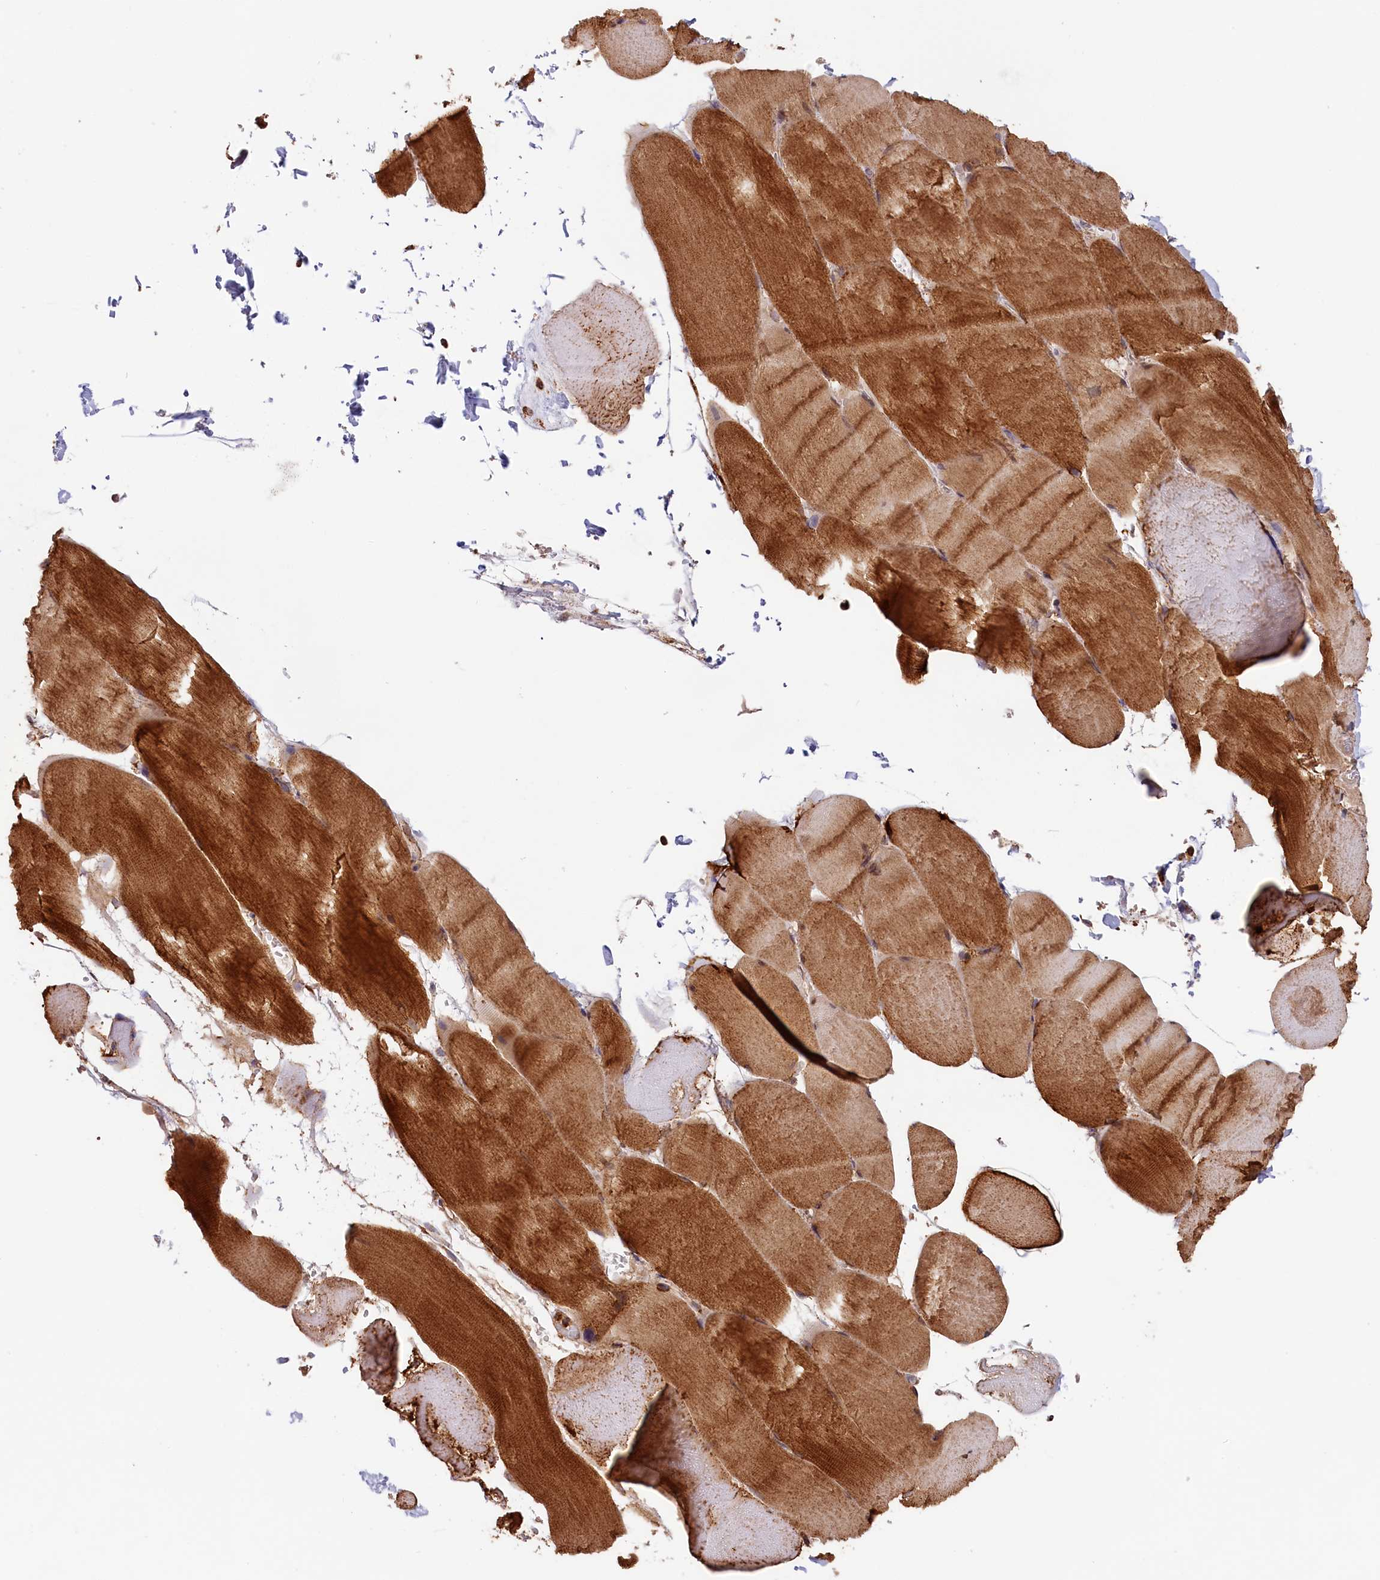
{"staining": {"intensity": "strong", "quantity": ">75%", "location": "cytoplasmic/membranous"}, "tissue": "skeletal muscle", "cell_type": "Myocytes", "image_type": "normal", "snomed": [{"axis": "morphology", "description": "Normal tissue, NOS"}, {"axis": "topography", "description": "Skeletal muscle"}, {"axis": "topography", "description": "Head-Neck"}], "caption": "Myocytes display strong cytoplasmic/membranous expression in approximately >75% of cells in unremarkable skeletal muscle.", "gene": "MACROD1", "patient": {"sex": "male", "age": 66}}